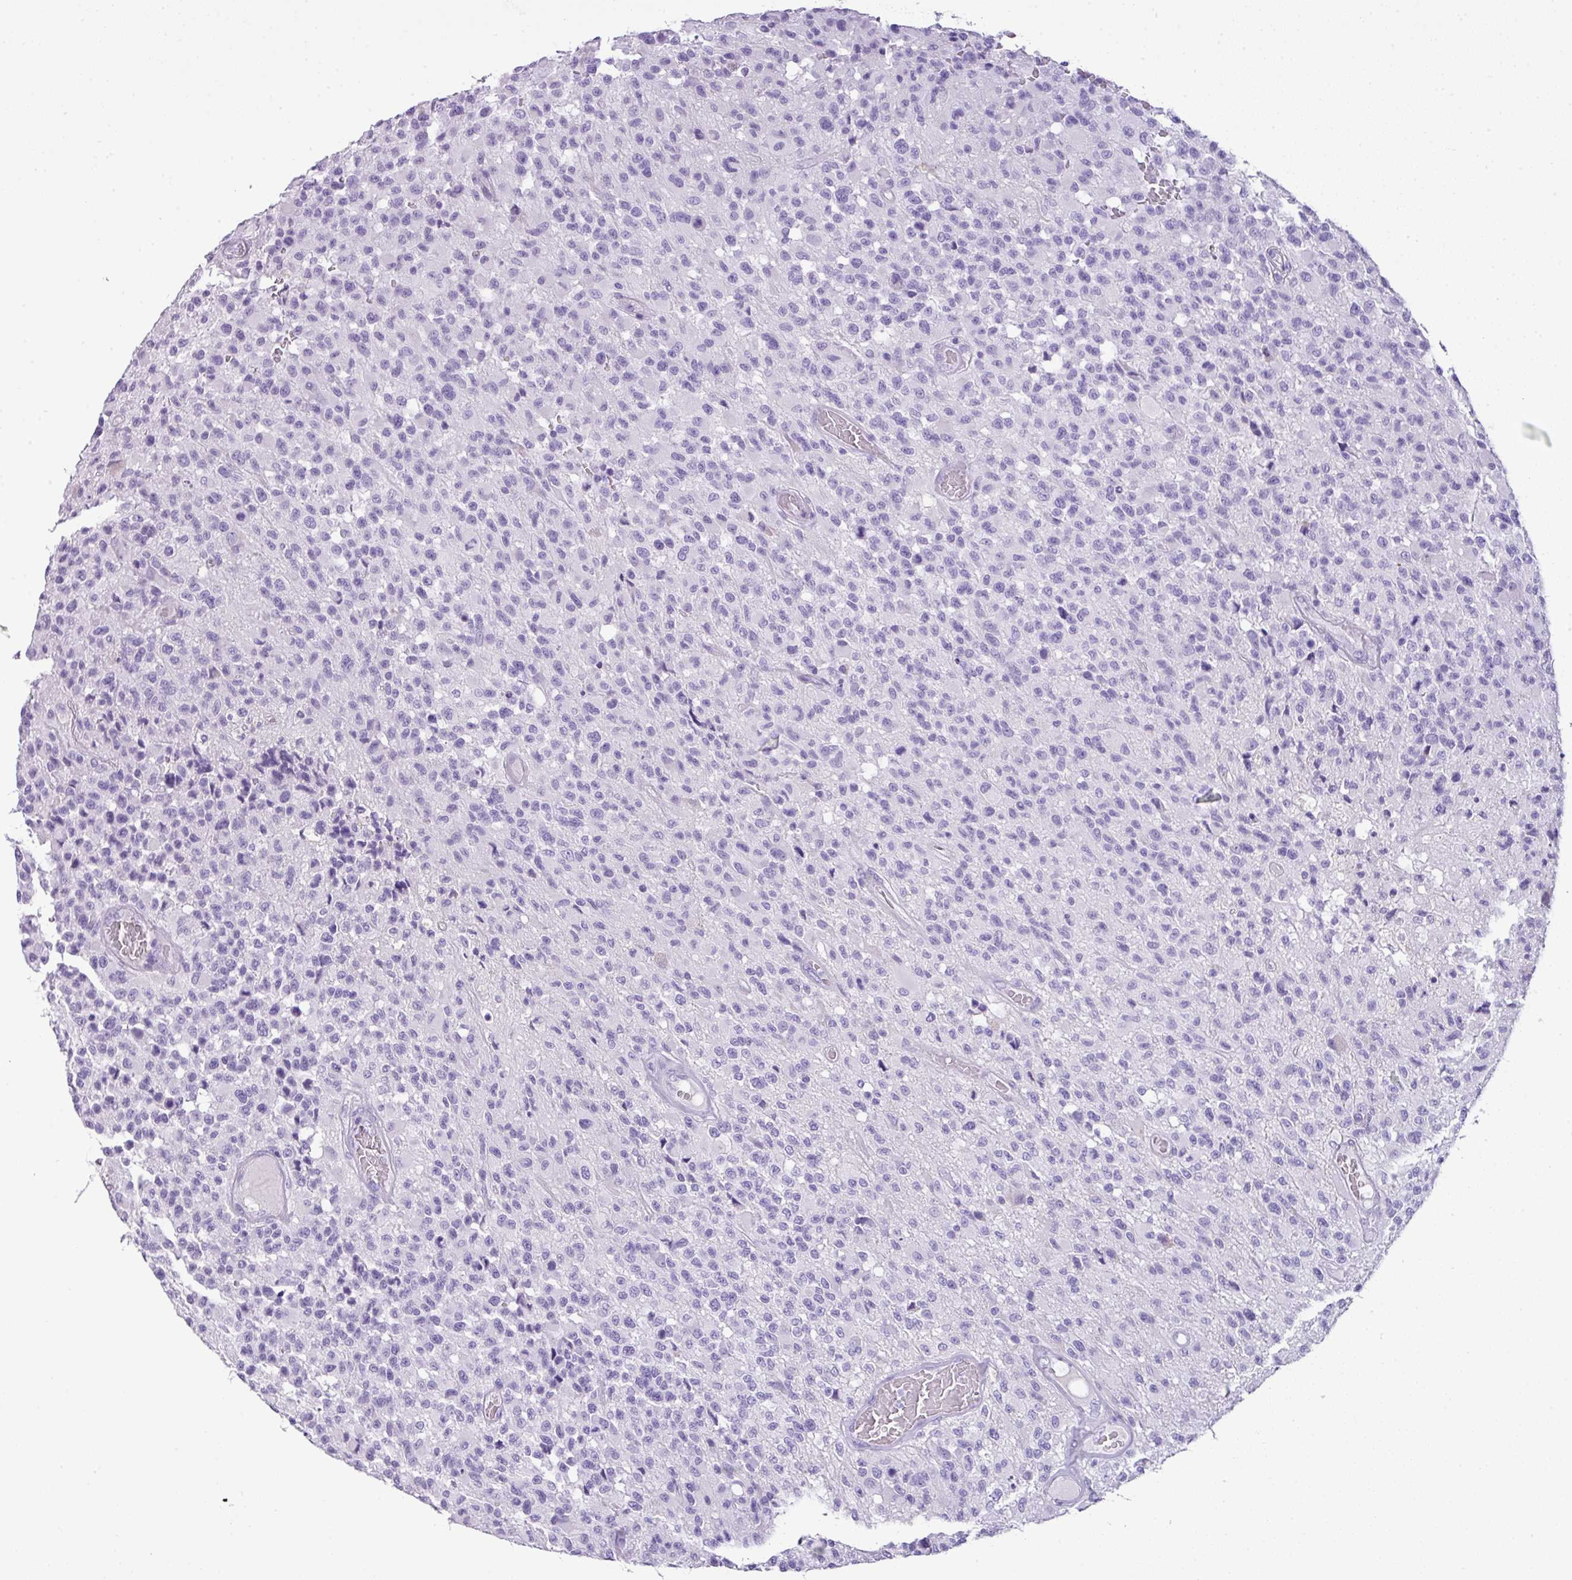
{"staining": {"intensity": "negative", "quantity": "none", "location": "none"}, "tissue": "glioma", "cell_type": "Tumor cells", "image_type": "cancer", "snomed": [{"axis": "morphology", "description": "Glioma, malignant, High grade"}, {"axis": "morphology", "description": "Glioblastoma, NOS"}, {"axis": "topography", "description": "Brain"}], "caption": "A high-resolution histopathology image shows immunohistochemistry staining of glioblastoma, which shows no significant expression in tumor cells.", "gene": "TNP1", "patient": {"sex": "male", "age": 60}}